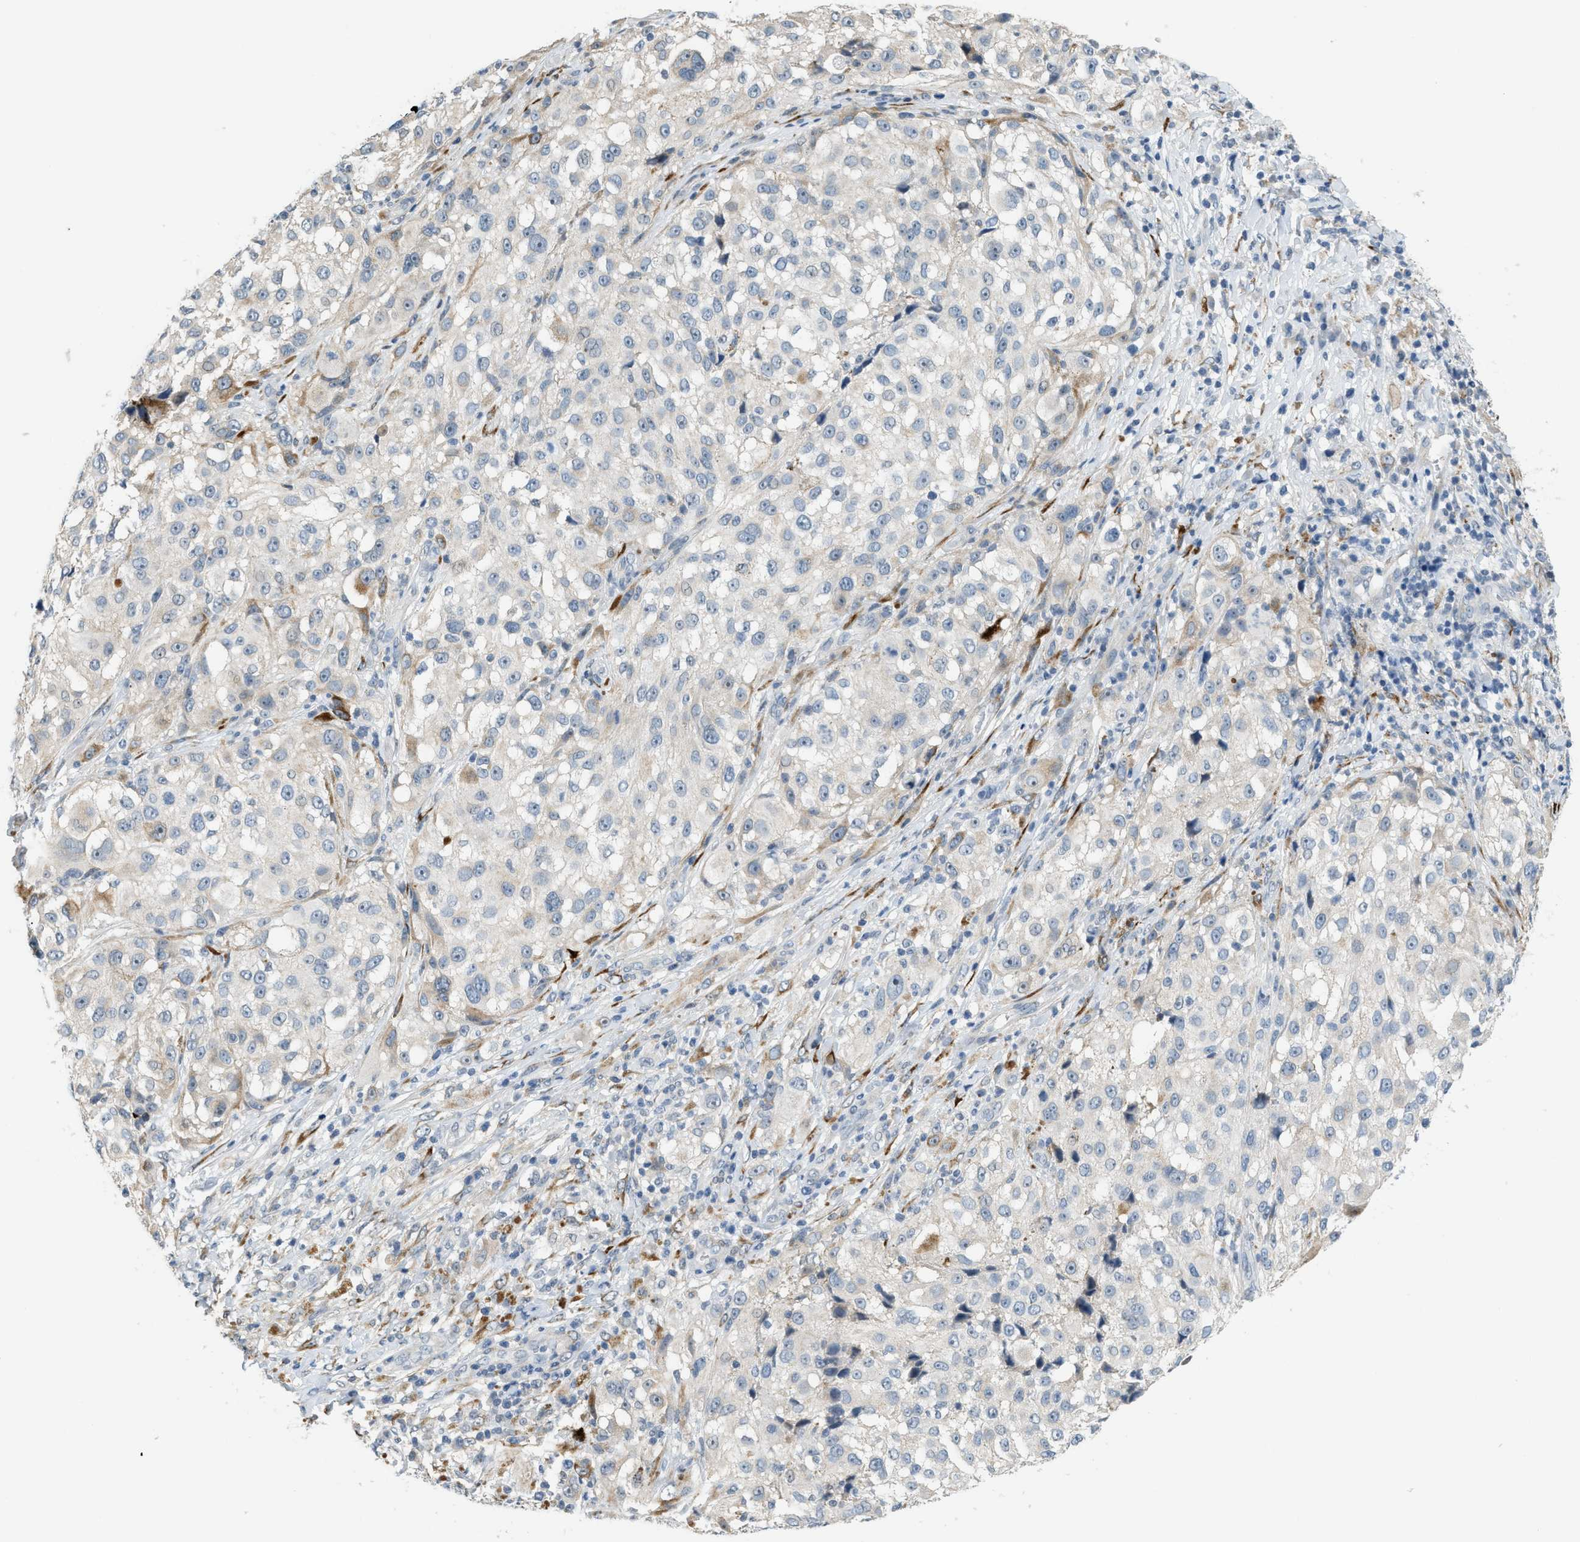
{"staining": {"intensity": "negative", "quantity": "none", "location": "none"}, "tissue": "melanoma", "cell_type": "Tumor cells", "image_type": "cancer", "snomed": [{"axis": "morphology", "description": "Necrosis, NOS"}, {"axis": "morphology", "description": "Malignant melanoma, NOS"}, {"axis": "topography", "description": "Skin"}], "caption": "Immunohistochemistry photomicrograph of neoplastic tissue: human malignant melanoma stained with DAB (3,3'-diaminobenzidine) displays no significant protein staining in tumor cells. (Stains: DAB (3,3'-diaminobenzidine) IHC with hematoxylin counter stain, Microscopy: brightfield microscopy at high magnification).", "gene": "TMEM154", "patient": {"sex": "female", "age": 87}}